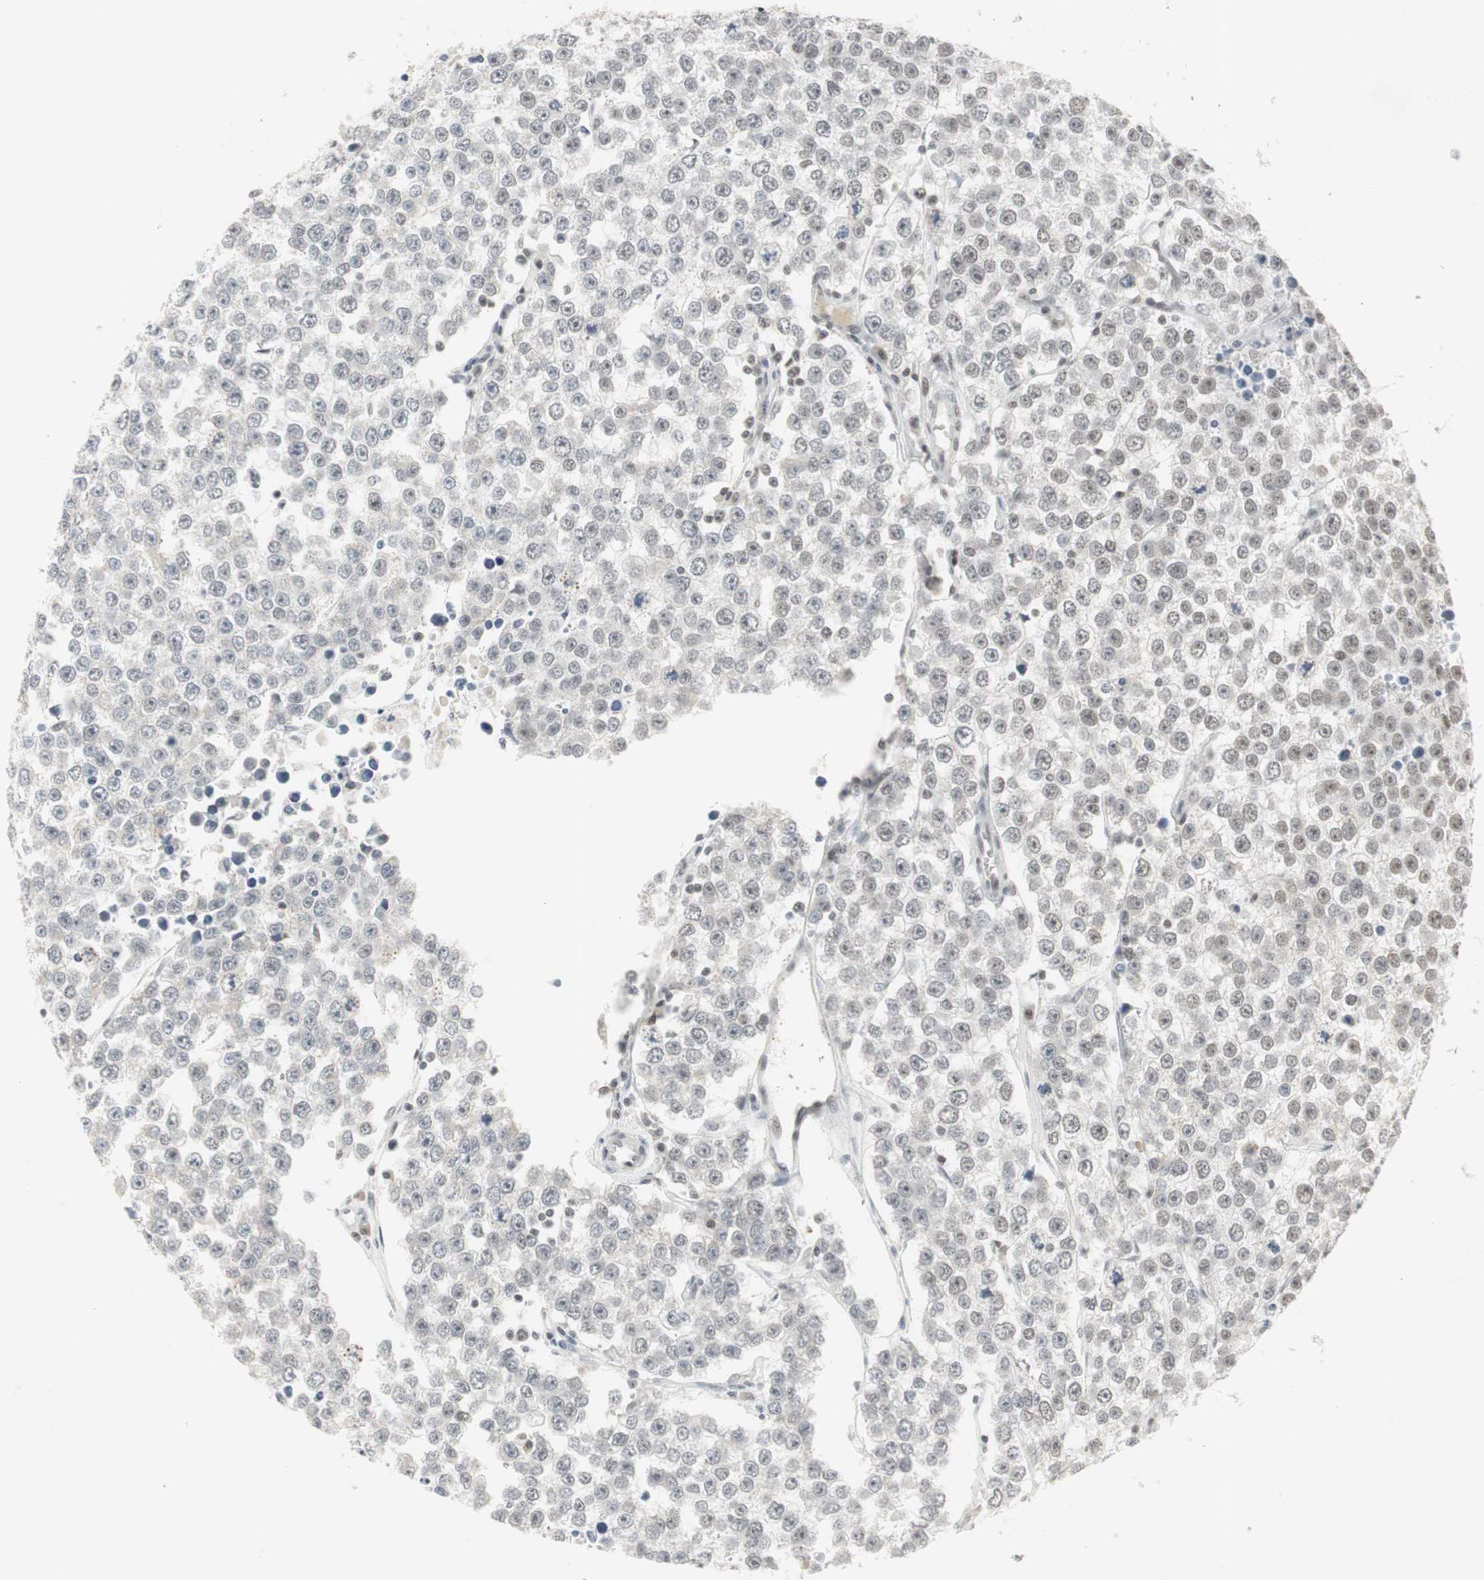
{"staining": {"intensity": "weak", "quantity": "25%-75%", "location": "nuclear"}, "tissue": "testis cancer", "cell_type": "Tumor cells", "image_type": "cancer", "snomed": [{"axis": "morphology", "description": "Seminoma, NOS"}, {"axis": "morphology", "description": "Carcinoma, Embryonal, NOS"}, {"axis": "topography", "description": "Testis"}], "caption": "Testis cancer (seminoma) was stained to show a protein in brown. There is low levels of weak nuclear staining in approximately 25%-75% of tumor cells. (DAB (3,3'-diaminobenzidine) = brown stain, brightfield microscopy at high magnification).", "gene": "RTF1", "patient": {"sex": "male", "age": 52}}